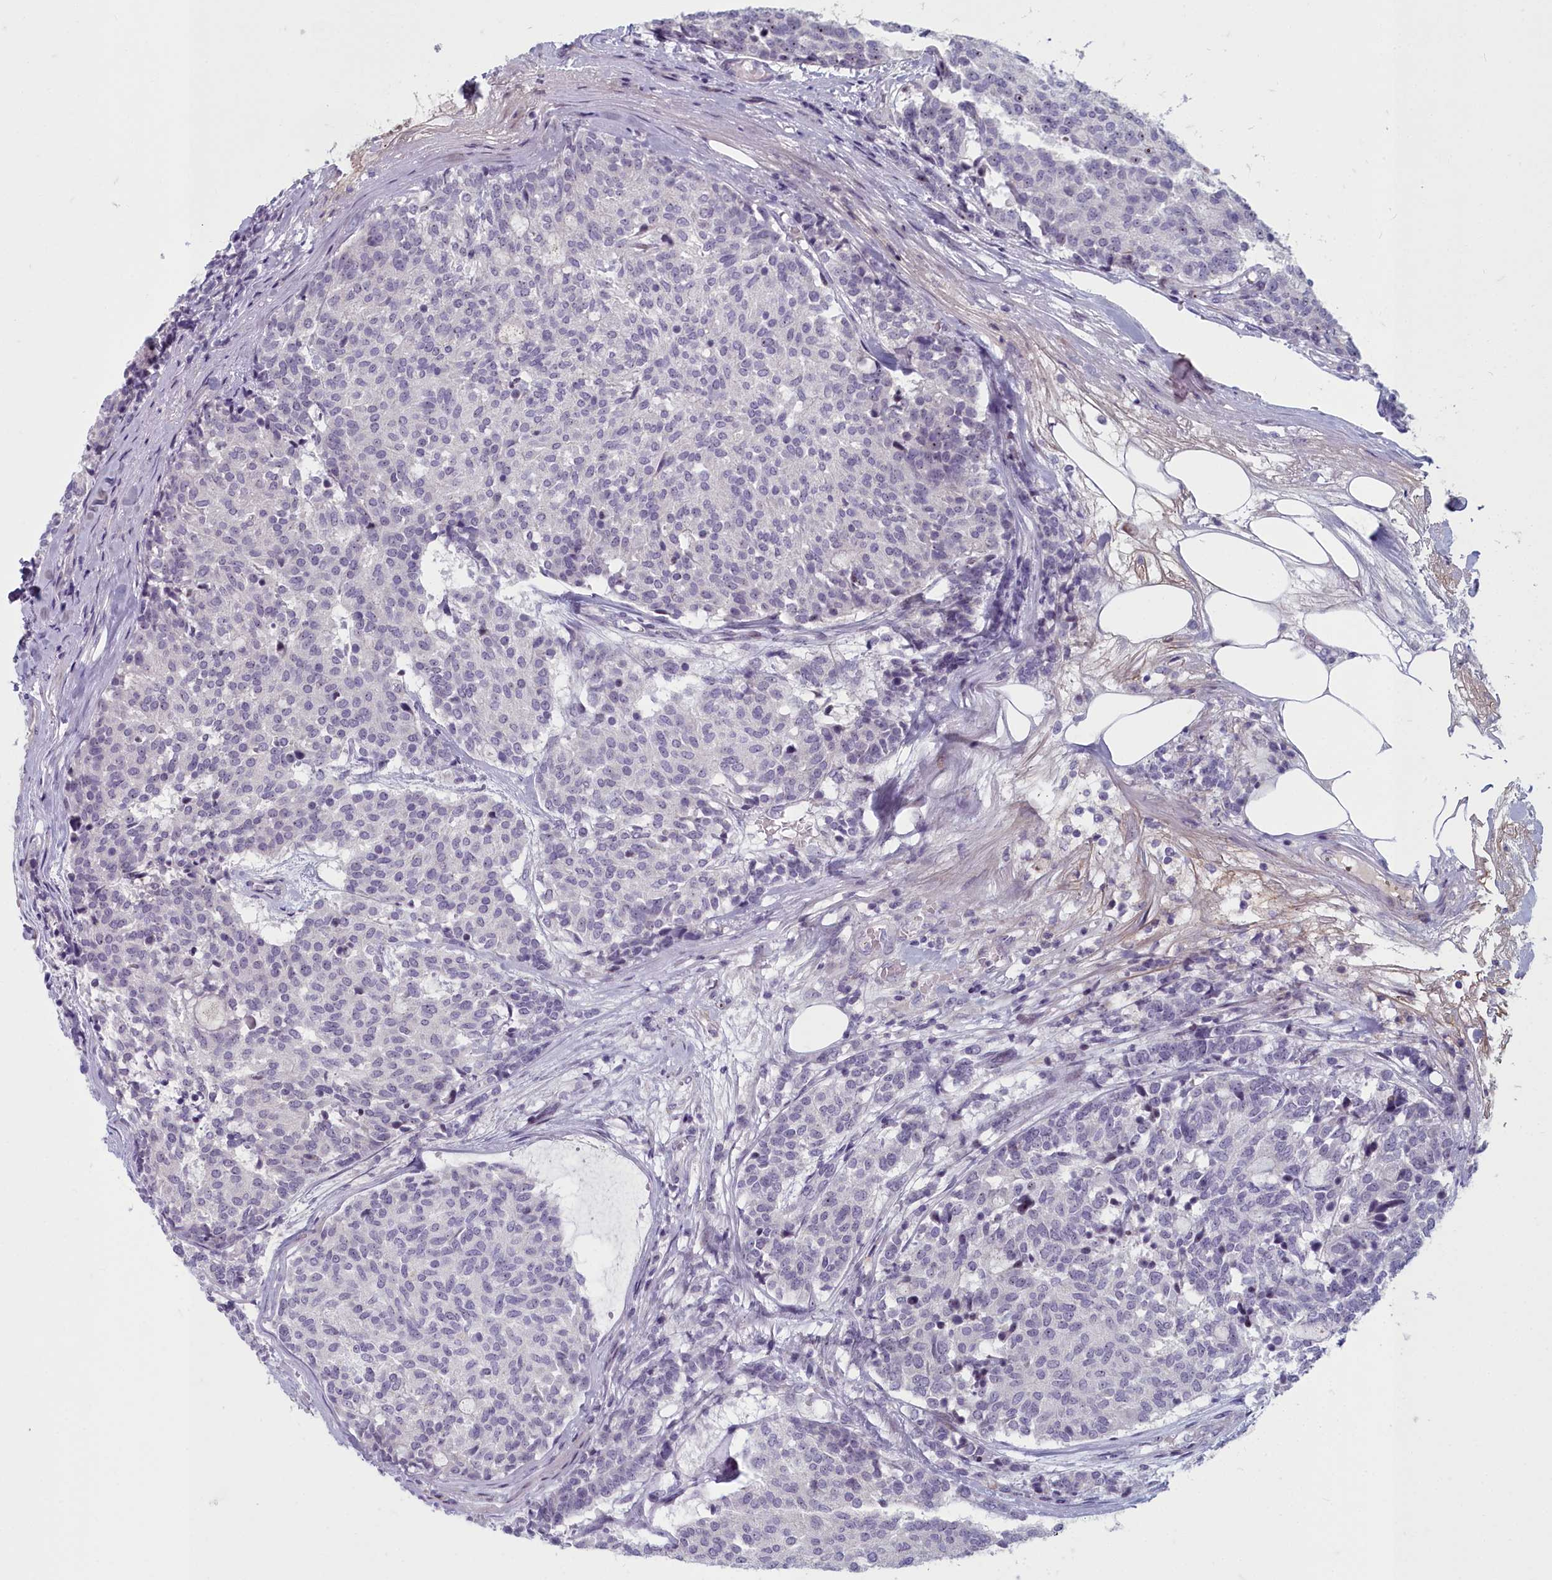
{"staining": {"intensity": "negative", "quantity": "none", "location": "none"}, "tissue": "carcinoid", "cell_type": "Tumor cells", "image_type": "cancer", "snomed": [{"axis": "morphology", "description": "Carcinoid, malignant, NOS"}, {"axis": "topography", "description": "Pancreas"}], "caption": "Immunohistochemical staining of human carcinoid (malignant) exhibits no significant positivity in tumor cells. (DAB (3,3'-diaminobenzidine) IHC visualized using brightfield microscopy, high magnification).", "gene": "INSYN2A", "patient": {"sex": "female", "age": 54}}